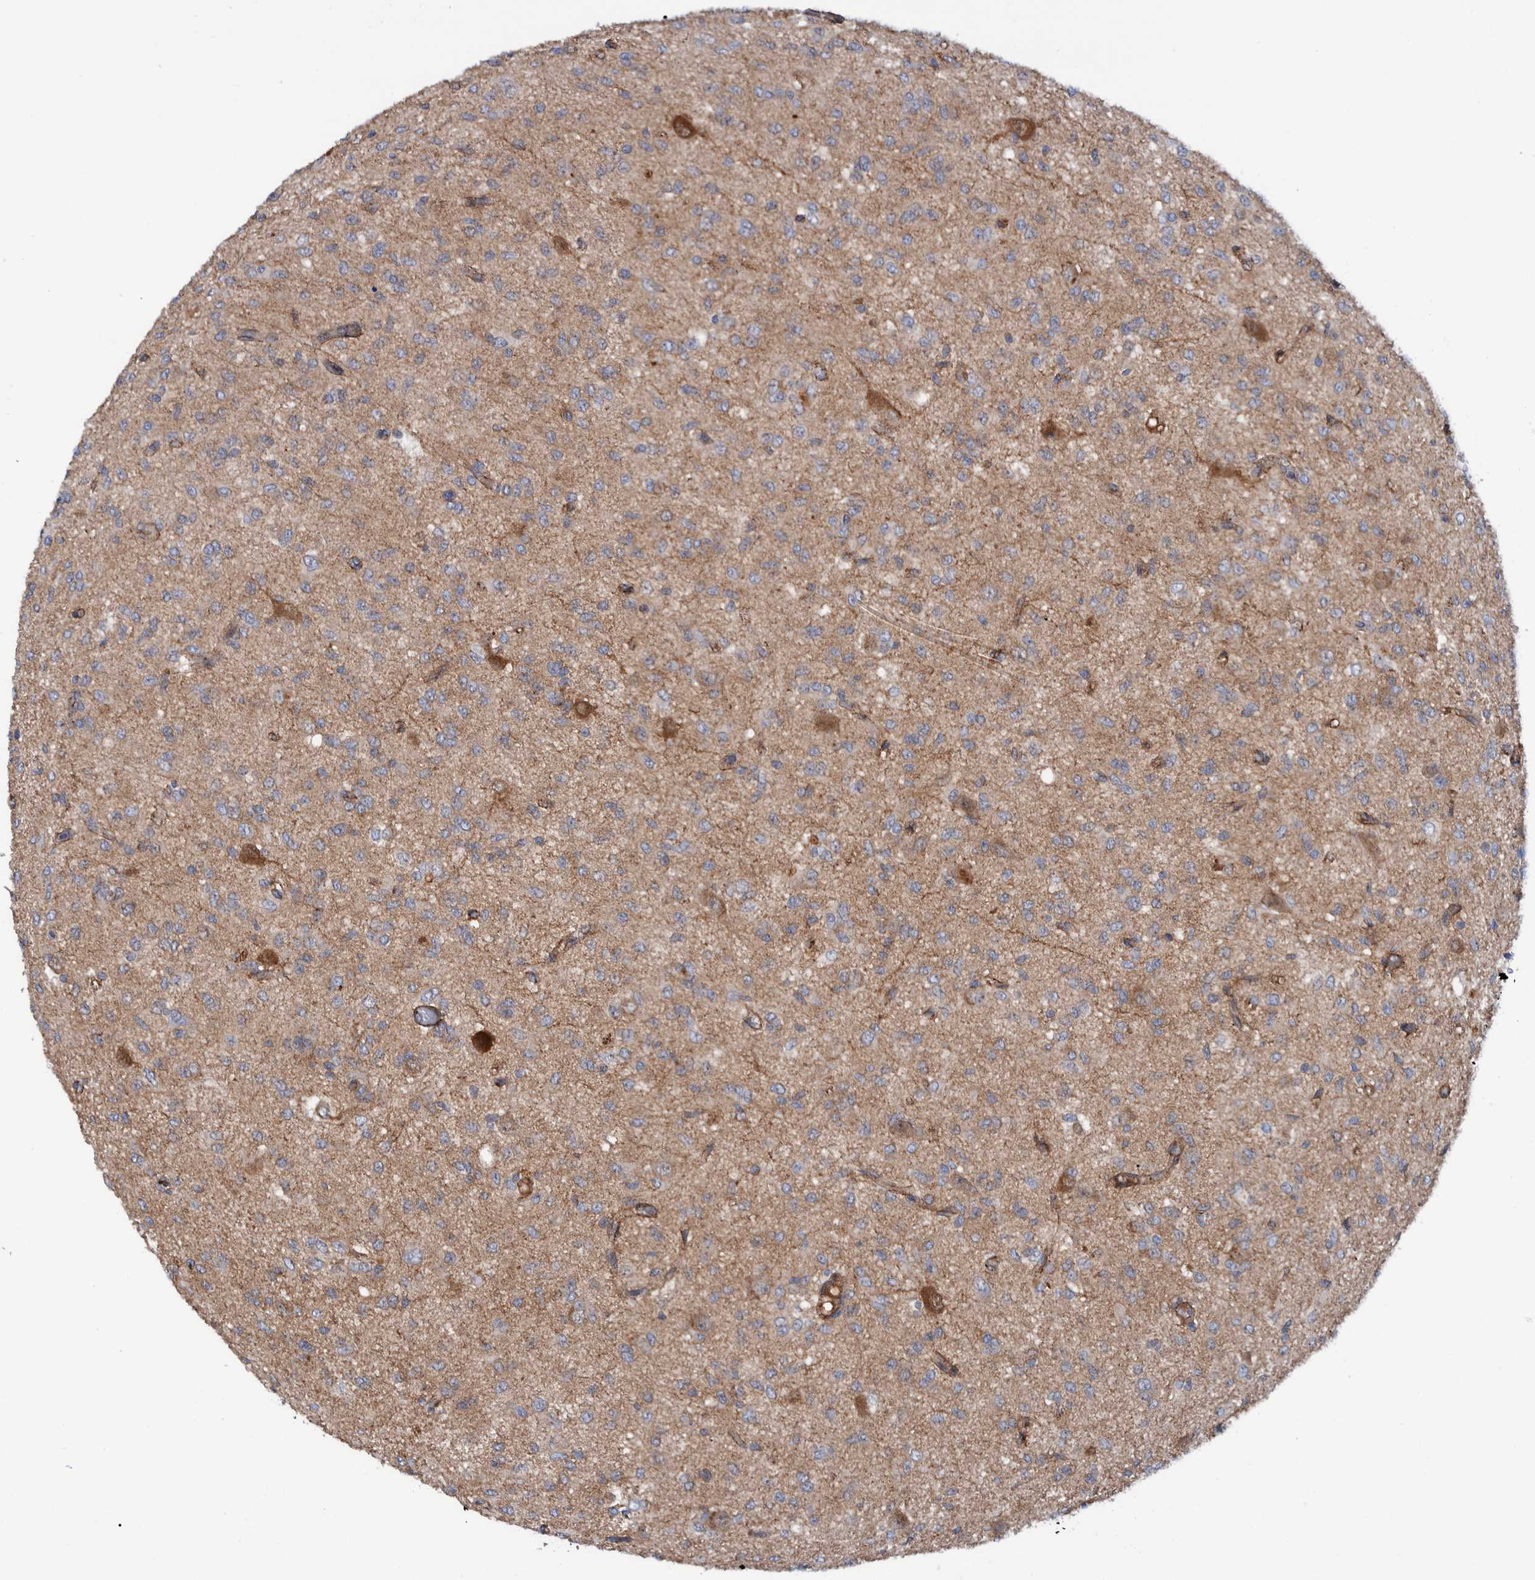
{"staining": {"intensity": "moderate", "quantity": "<25%", "location": "cytoplasmic/membranous"}, "tissue": "glioma", "cell_type": "Tumor cells", "image_type": "cancer", "snomed": [{"axis": "morphology", "description": "Glioma, malignant, High grade"}, {"axis": "topography", "description": "Brain"}], "caption": "High-grade glioma (malignant) stained with a brown dye demonstrates moderate cytoplasmic/membranous positive staining in approximately <25% of tumor cells.", "gene": "SLC25A10", "patient": {"sex": "female", "age": 59}}